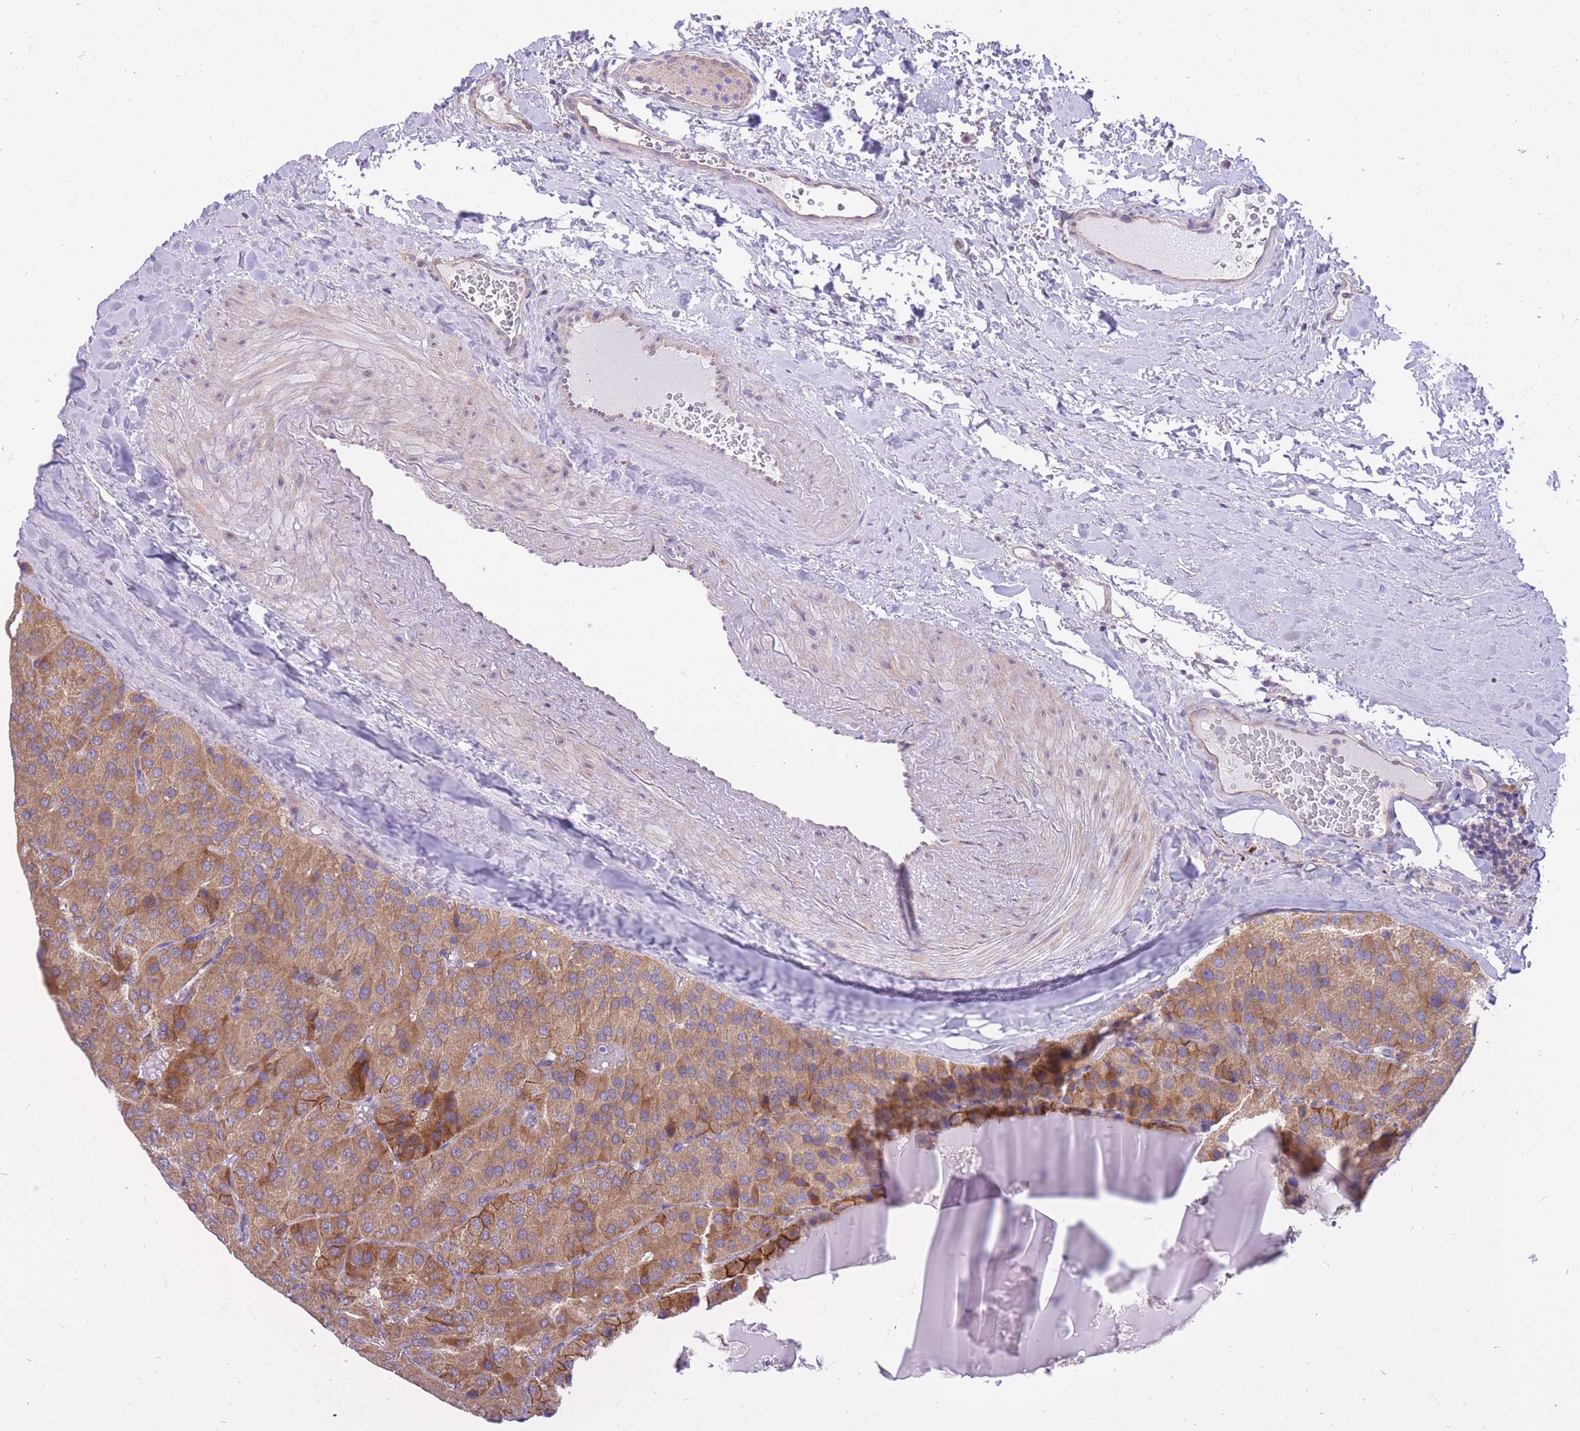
{"staining": {"intensity": "moderate", "quantity": ">75%", "location": "cytoplasmic/membranous"}, "tissue": "parathyroid gland", "cell_type": "Glandular cells", "image_type": "normal", "snomed": [{"axis": "morphology", "description": "Normal tissue, NOS"}, {"axis": "morphology", "description": "Adenoma, NOS"}, {"axis": "topography", "description": "Parathyroid gland"}], "caption": "This image demonstrates IHC staining of benign human parathyroid gland, with medium moderate cytoplasmic/membranous staining in approximately >75% of glandular cells.", "gene": "TOPAZ1", "patient": {"sex": "female", "age": 86}}